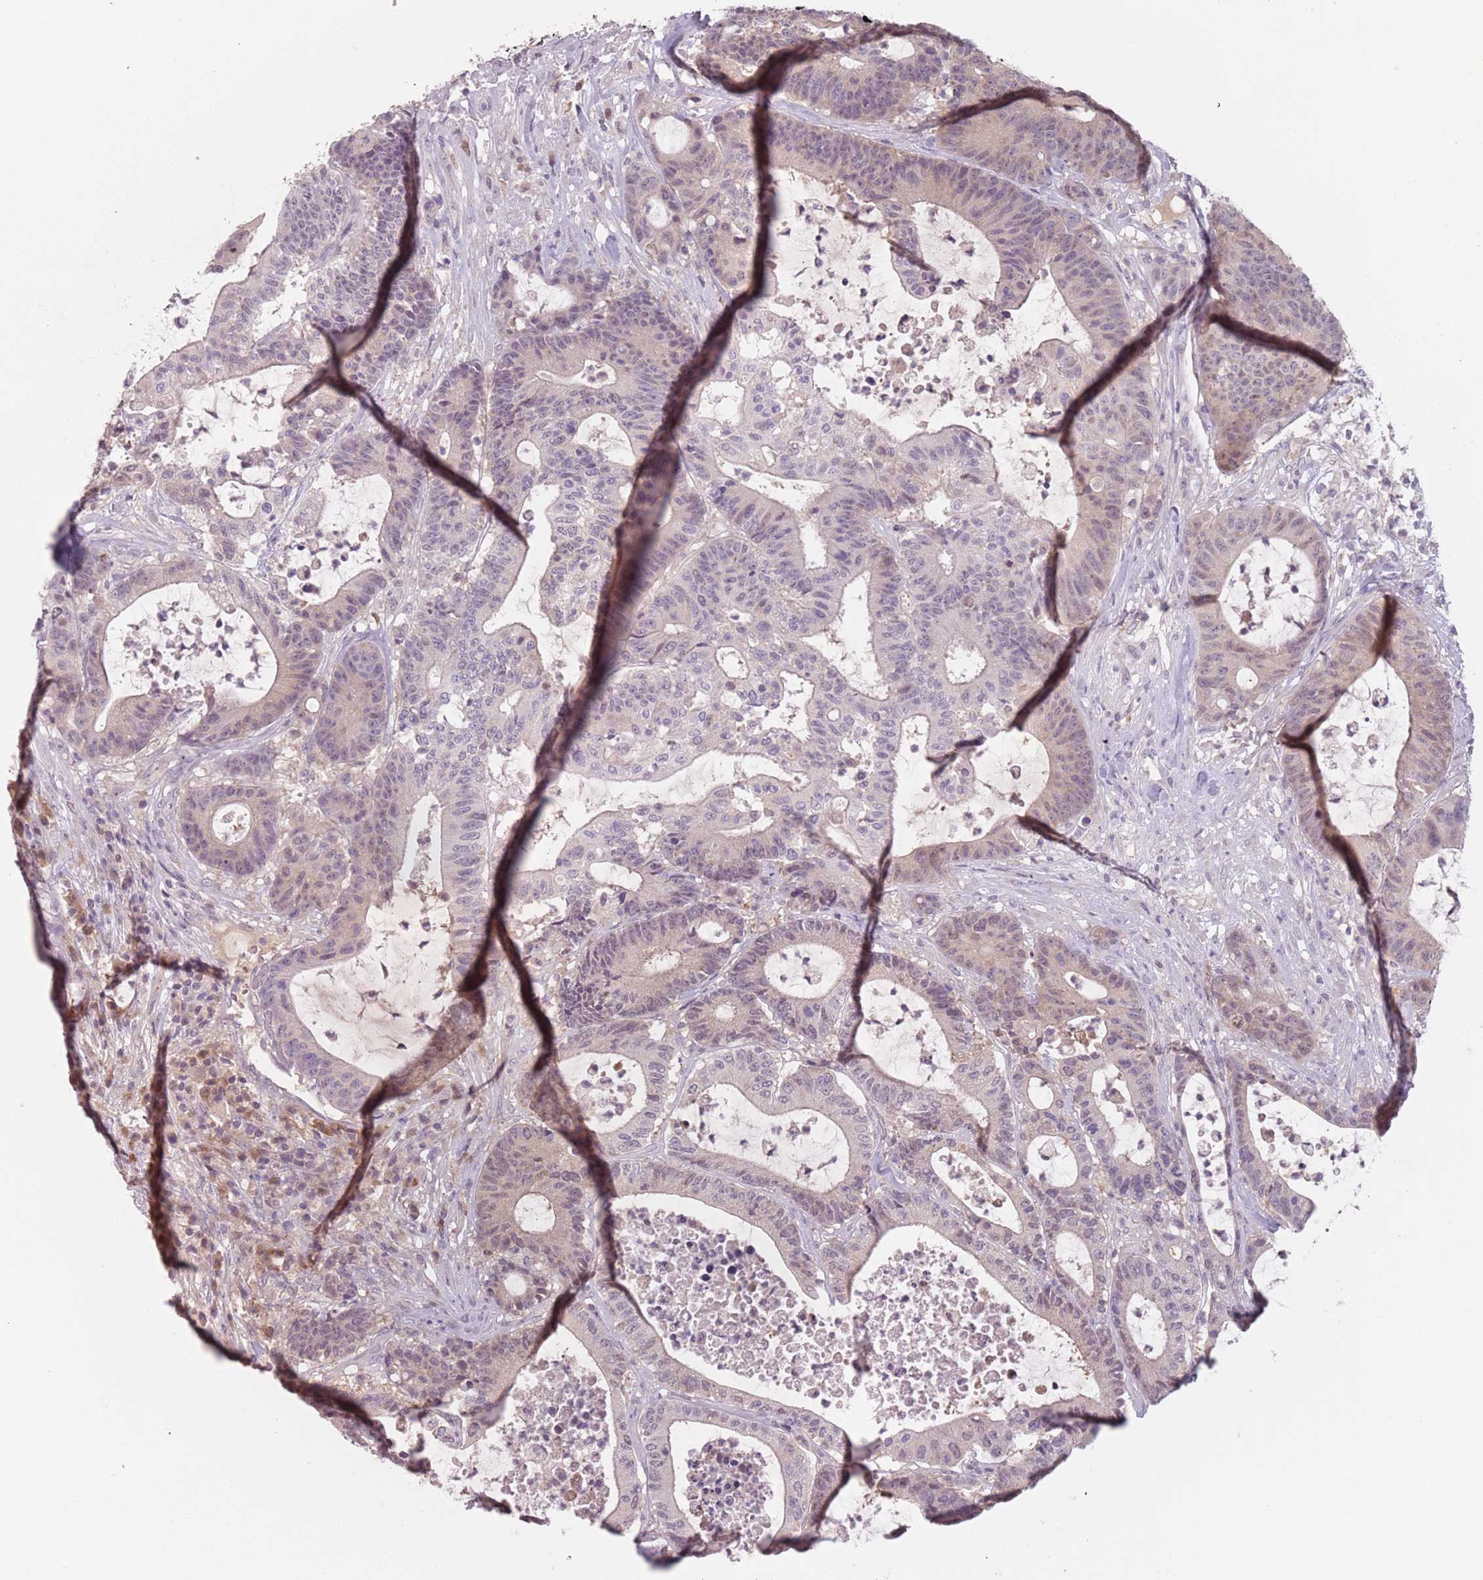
{"staining": {"intensity": "weak", "quantity": "25%-75%", "location": "nuclear"}, "tissue": "colorectal cancer", "cell_type": "Tumor cells", "image_type": "cancer", "snomed": [{"axis": "morphology", "description": "Adenocarcinoma, NOS"}, {"axis": "topography", "description": "Colon"}], "caption": "A low amount of weak nuclear positivity is present in approximately 25%-75% of tumor cells in adenocarcinoma (colorectal) tissue. (Brightfield microscopy of DAB IHC at high magnification).", "gene": "NAXE", "patient": {"sex": "female", "age": 84}}